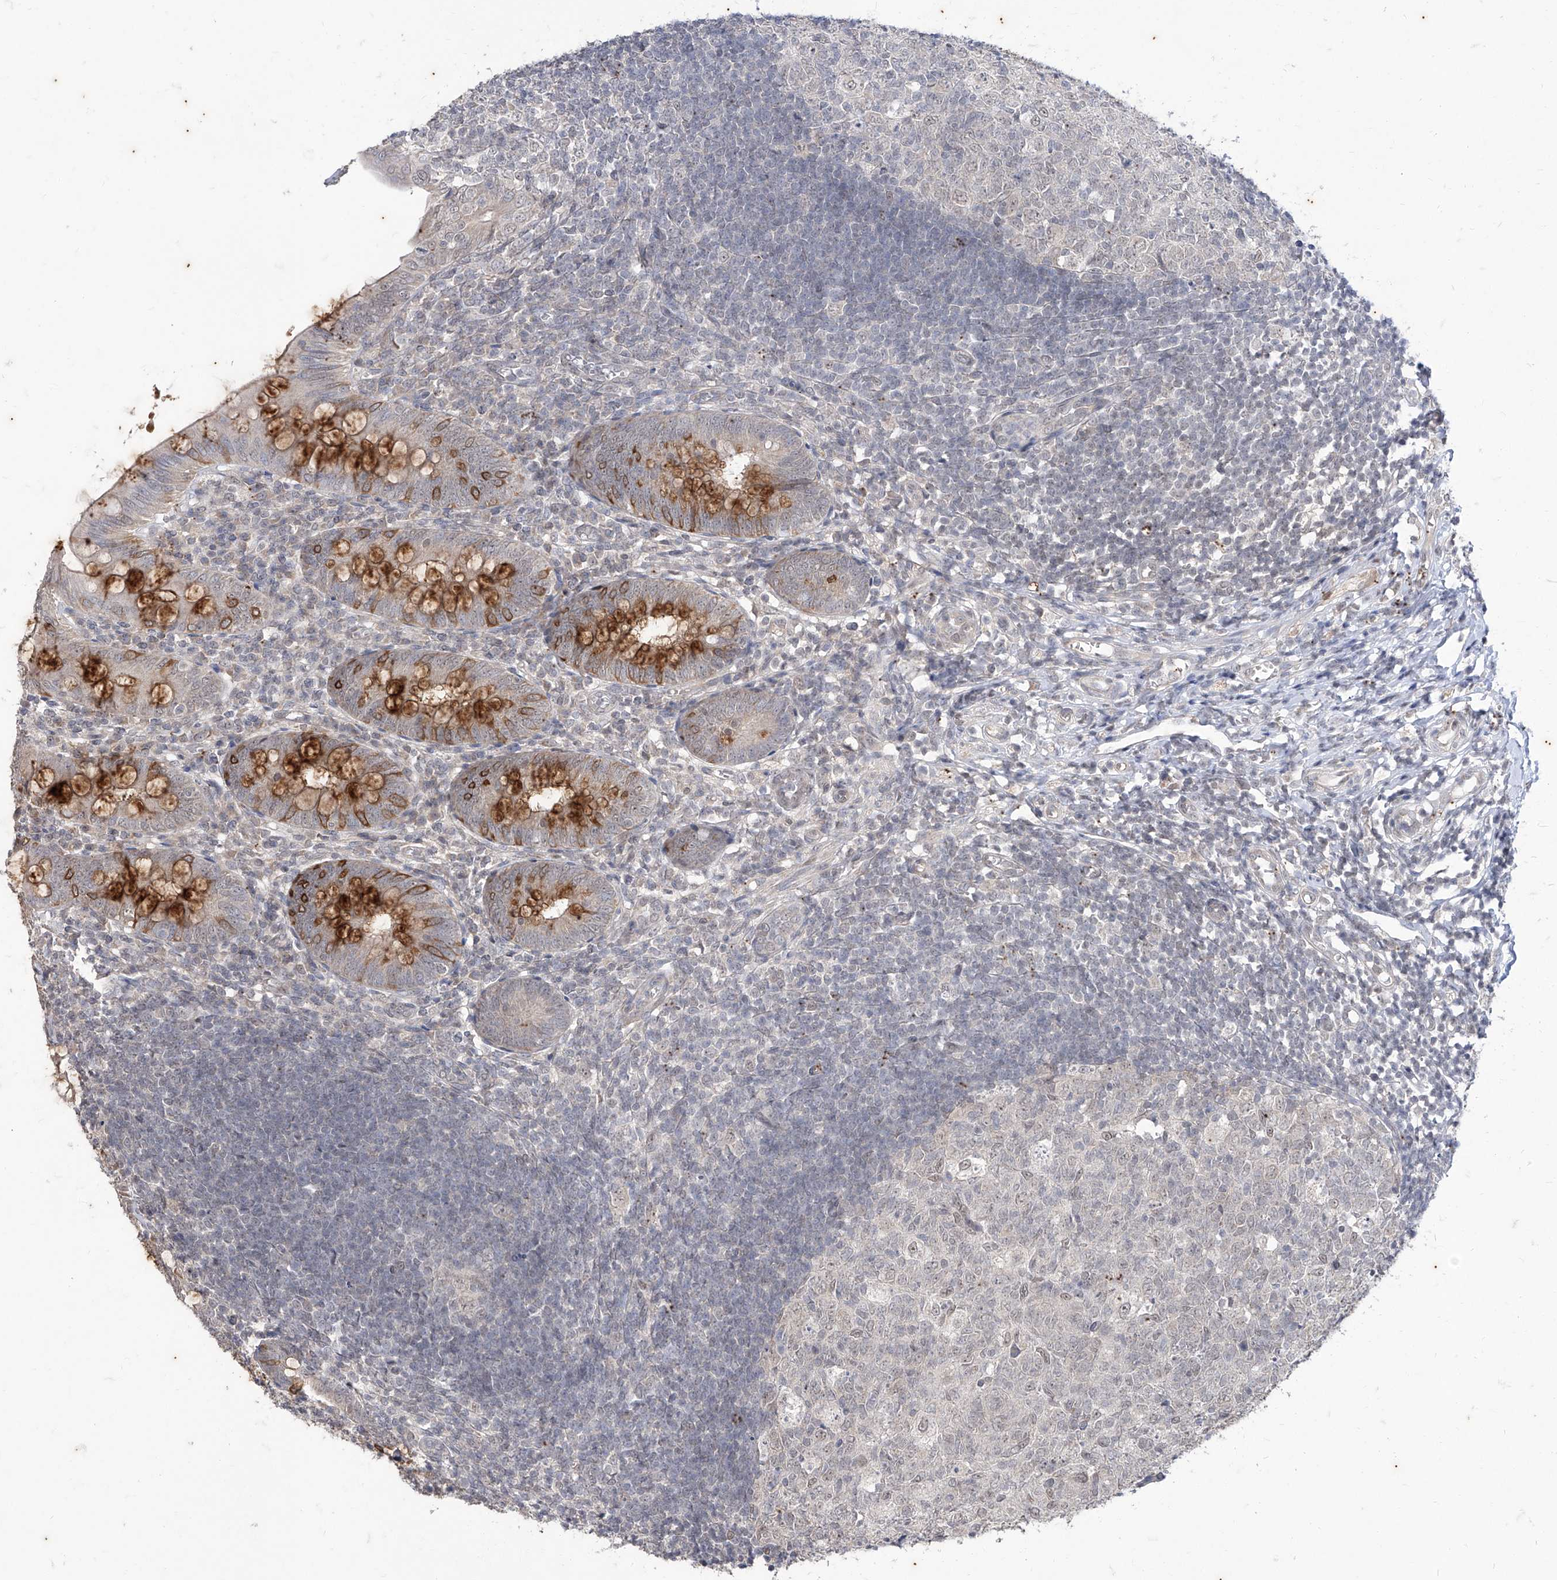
{"staining": {"intensity": "strong", "quantity": "25%-75%", "location": "cytoplasmic/membranous"}, "tissue": "appendix", "cell_type": "Glandular cells", "image_type": "normal", "snomed": [{"axis": "morphology", "description": "Normal tissue, NOS"}, {"axis": "topography", "description": "Appendix"}], "caption": "Strong cytoplasmic/membranous protein staining is appreciated in approximately 25%-75% of glandular cells in appendix.", "gene": "PHF20L1", "patient": {"sex": "male", "age": 14}}